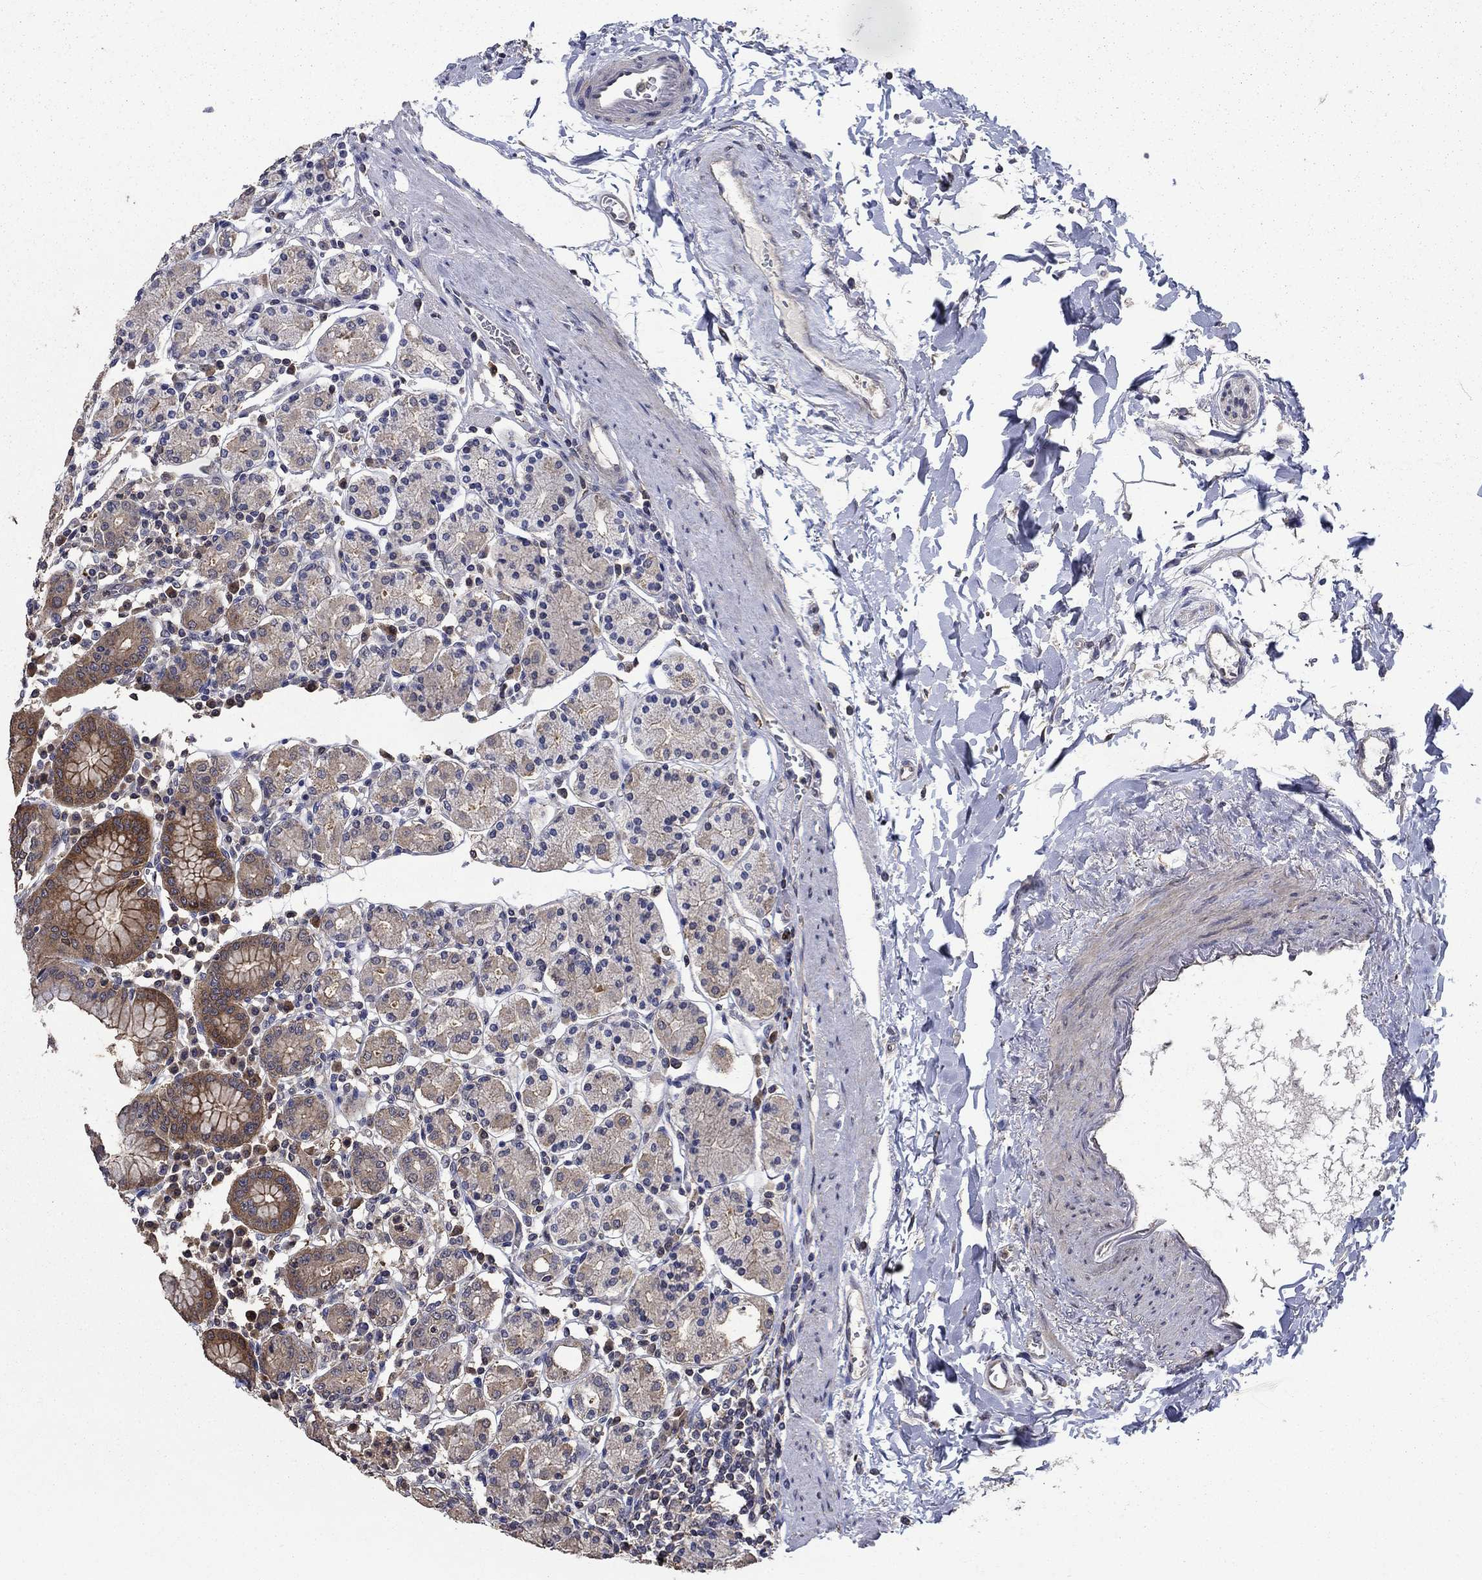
{"staining": {"intensity": "strong", "quantity": "<25%", "location": "cytoplasmic/membranous"}, "tissue": "stomach", "cell_type": "Glandular cells", "image_type": "normal", "snomed": [{"axis": "morphology", "description": "Normal tissue, NOS"}, {"axis": "topography", "description": "Stomach, upper"}, {"axis": "topography", "description": "Stomach"}], "caption": "Immunohistochemistry (DAB) staining of benign stomach reveals strong cytoplasmic/membranous protein staining in approximately <25% of glandular cells.", "gene": "DVL1", "patient": {"sex": "male", "age": 62}}